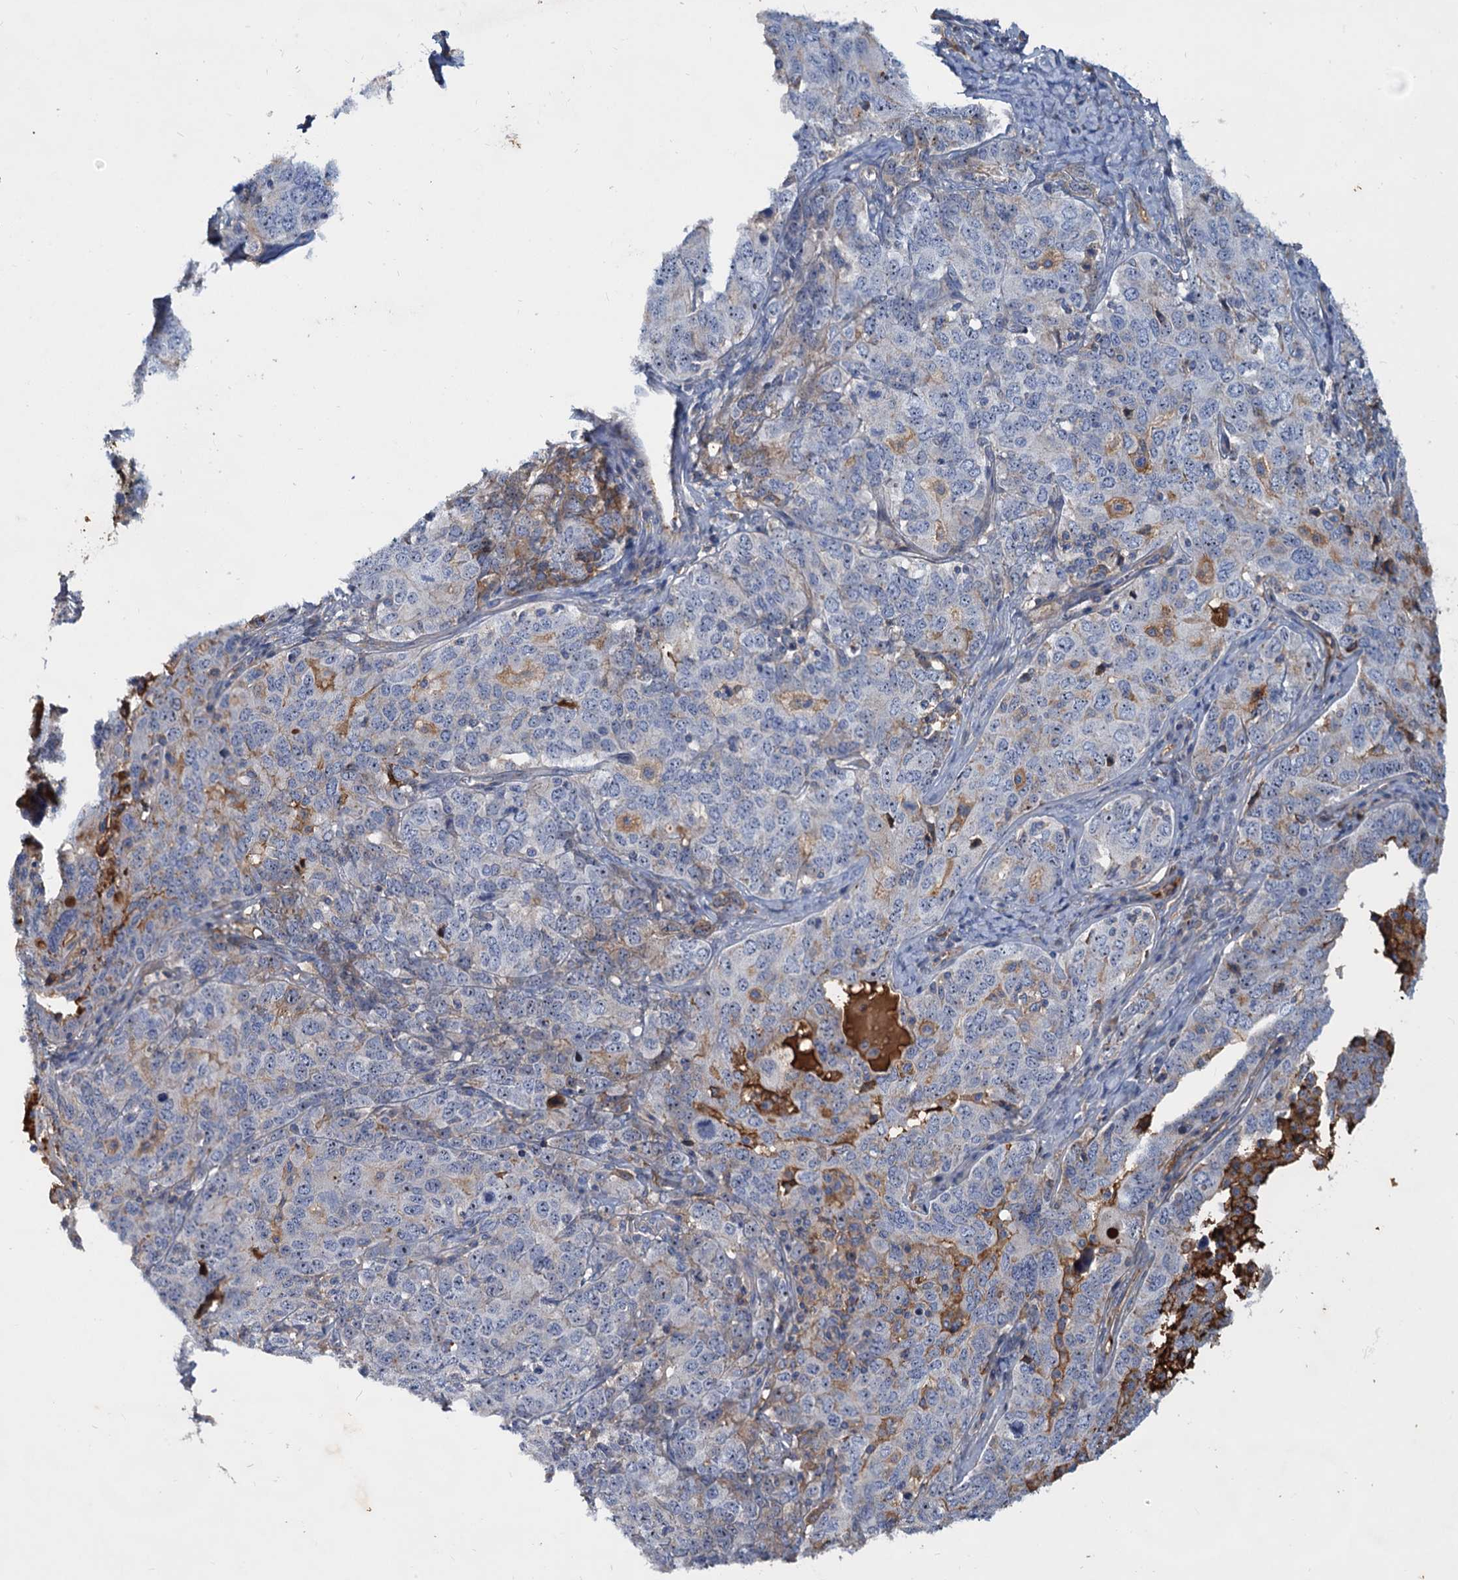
{"staining": {"intensity": "negative", "quantity": "none", "location": "none"}, "tissue": "ovarian cancer", "cell_type": "Tumor cells", "image_type": "cancer", "snomed": [{"axis": "morphology", "description": "Carcinoma, endometroid"}, {"axis": "topography", "description": "Ovary"}], "caption": "A high-resolution image shows immunohistochemistry staining of ovarian cancer (endometroid carcinoma), which exhibits no significant expression in tumor cells. Nuclei are stained in blue.", "gene": "CHRD", "patient": {"sex": "female", "age": 62}}